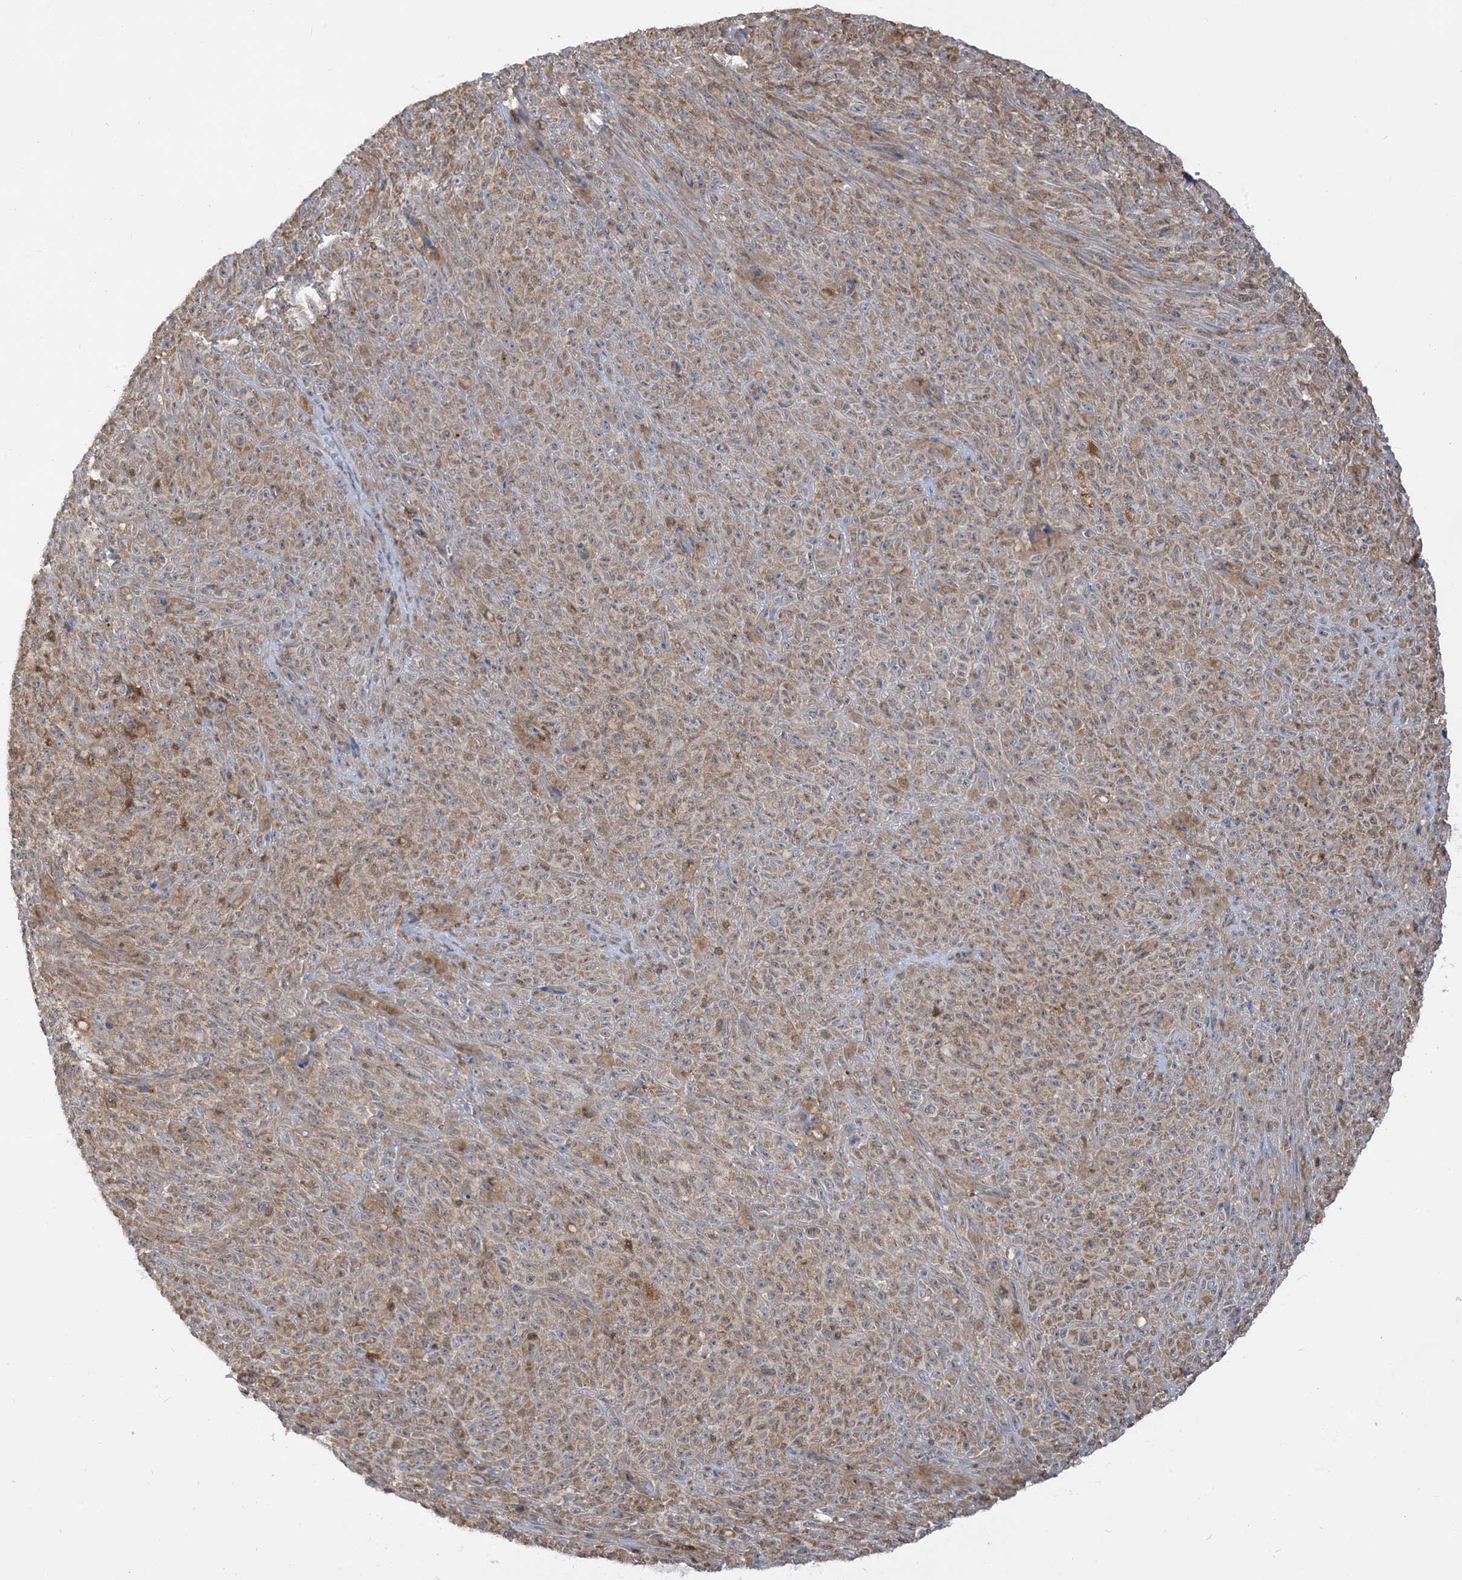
{"staining": {"intensity": "weak", "quantity": "25%-75%", "location": "cytoplasmic/membranous"}, "tissue": "melanoma", "cell_type": "Tumor cells", "image_type": "cancer", "snomed": [{"axis": "morphology", "description": "Malignant melanoma, NOS"}, {"axis": "topography", "description": "Skin"}], "caption": "The histopathology image shows immunohistochemical staining of malignant melanoma. There is weak cytoplasmic/membranous staining is appreciated in about 25%-75% of tumor cells. Nuclei are stained in blue.", "gene": "CASP4", "patient": {"sex": "female", "age": 82}}